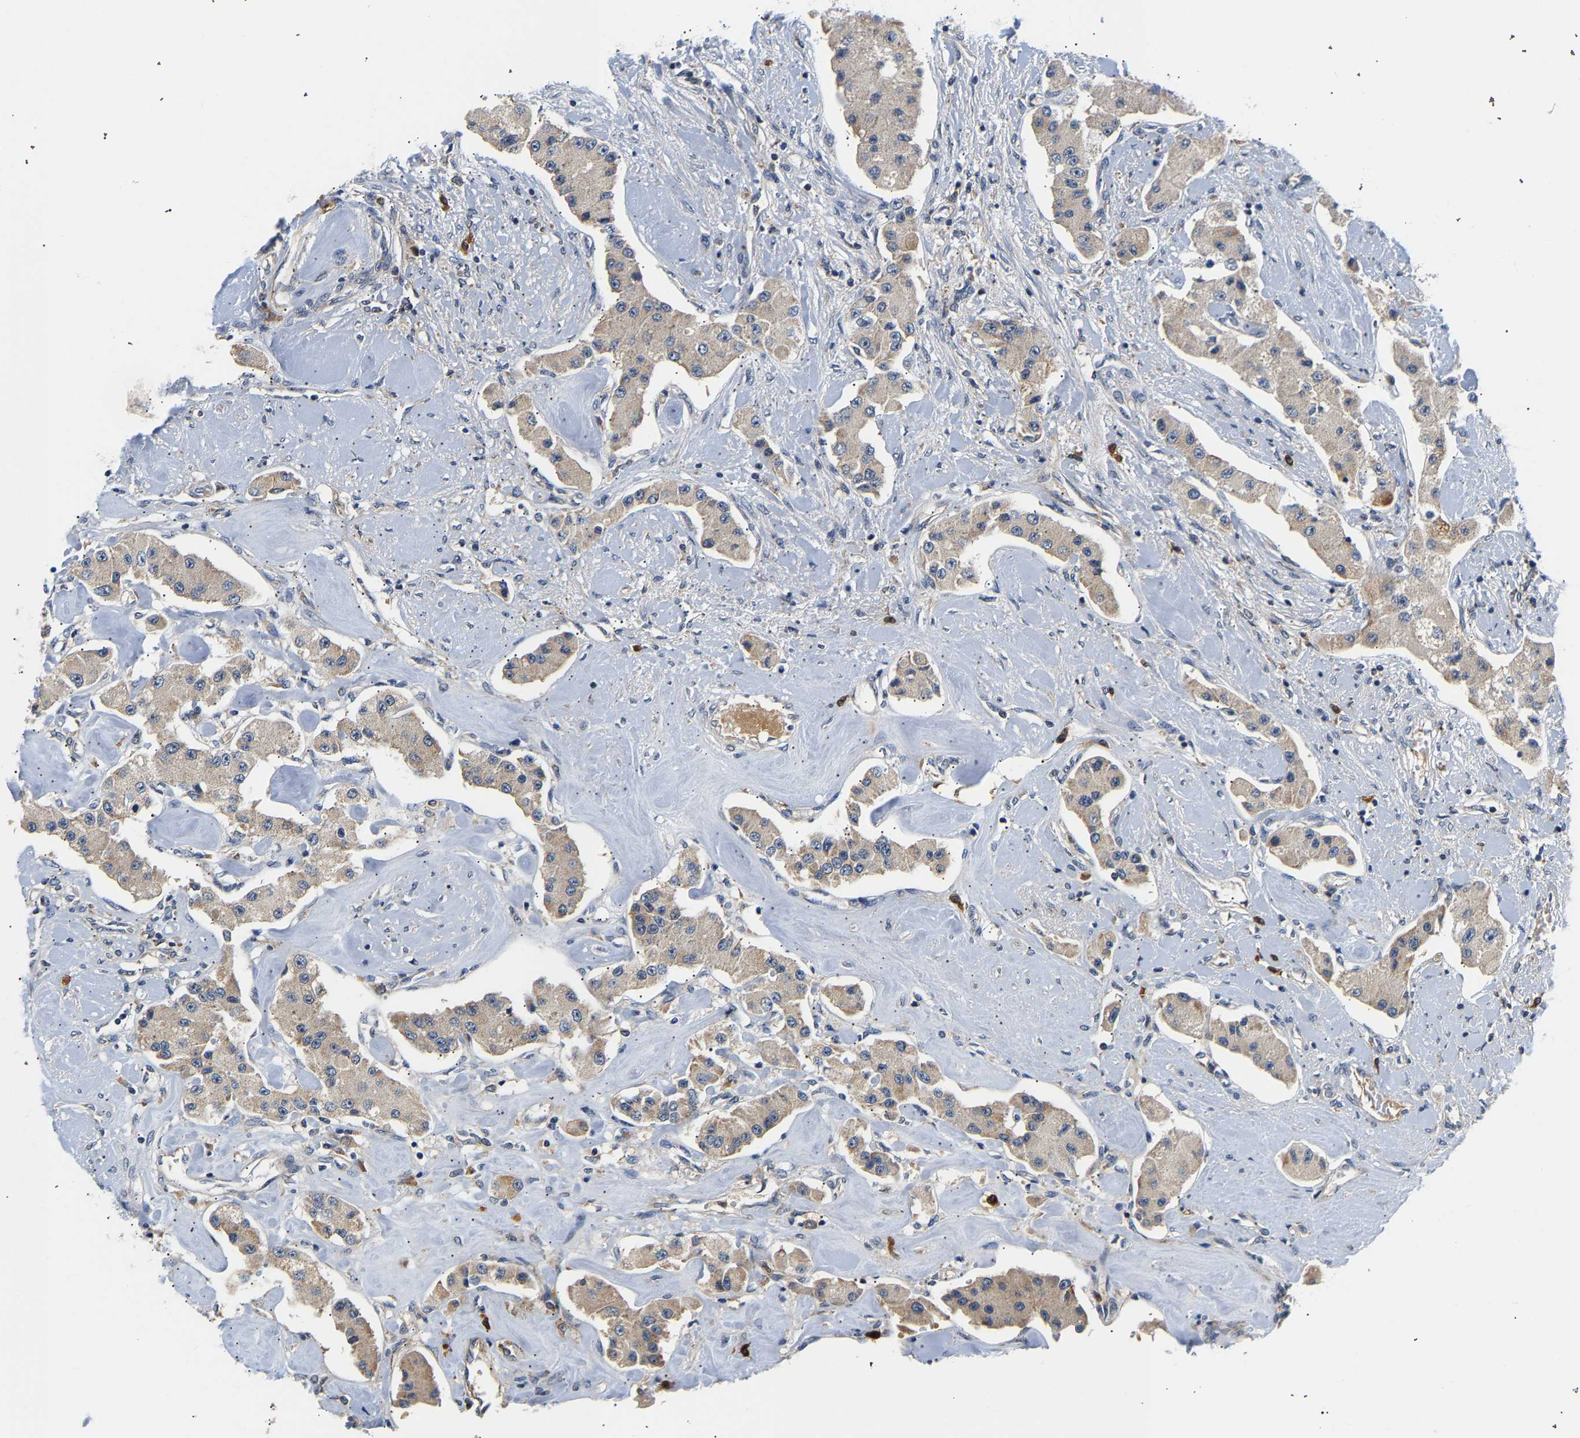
{"staining": {"intensity": "weak", "quantity": "25%-75%", "location": "cytoplasmic/membranous"}, "tissue": "carcinoid", "cell_type": "Tumor cells", "image_type": "cancer", "snomed": [{"axis": "morphology", "description": "Carcinoid, malignant, NOS"}, {"axis": "topography", "description": "Pancreas"}], "caption": "Immunohistochemistry image of human malignant carcinoid stained for a protein (brown), which shows low levels of weak cytoplasmic/membranous positivity in approximately 25%-75% of tumor cells.", "gene": "PPID", "patient": {"sex": "male", "age": 41}}